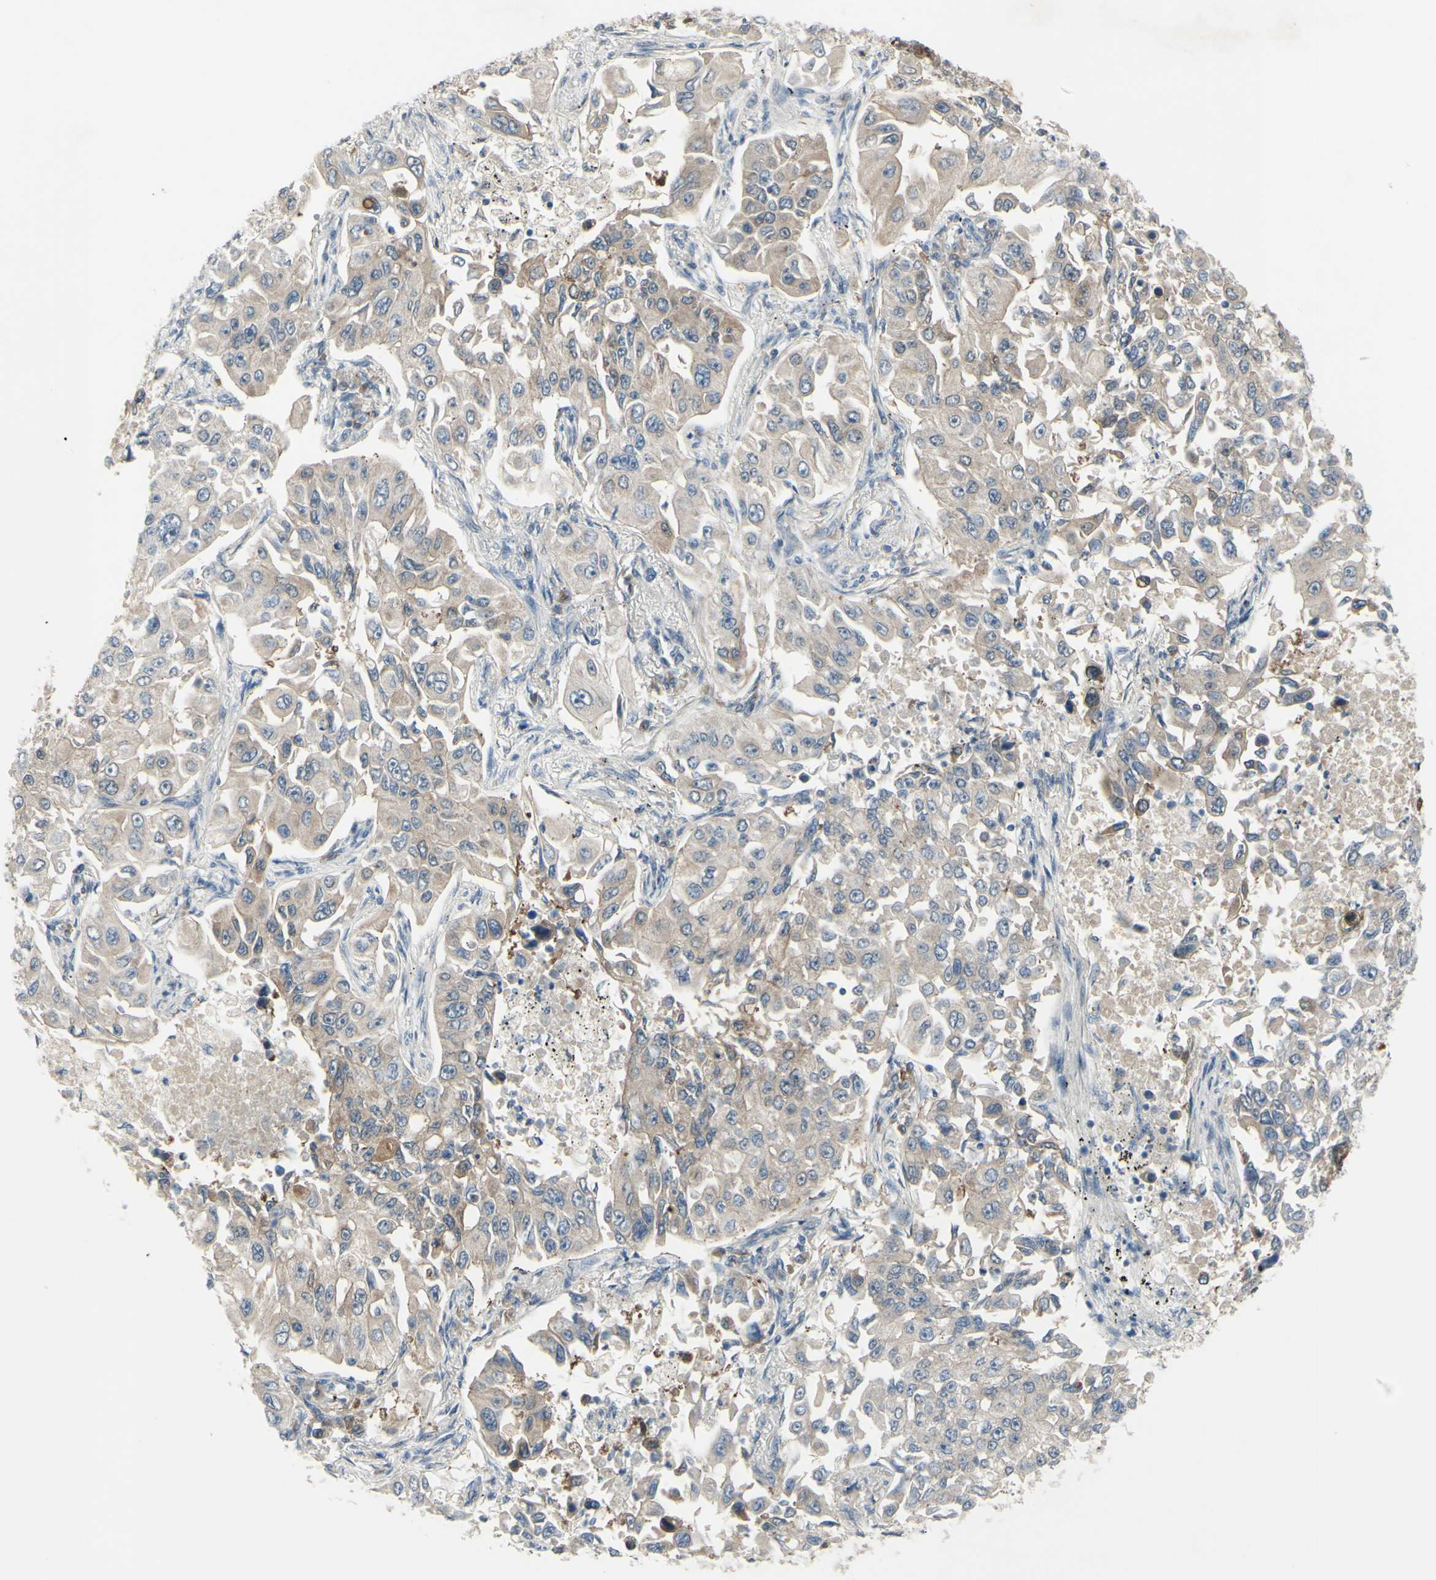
{"staining": {"intensity": "weak", "quantity": "25%-75%", "location": "cytoplasmic/membranous"}, "tissue": "lung cancer", "cell_type": "Tumor cells", "image_type": "cancer", "snomed": [{"axis": "morphology", "description": "Adenocarcinoma, NOS"}, {"axis": "topography", "description": "Lung"}], "caption": "Protein analysis of lung adenocarcinoma tissue exhibits weak cytoplasmic/membranous staining in approximately 25%-75% of tumor cells.", "gene": "ETNK1", "patient": {"sex": "male", "age": 84}}